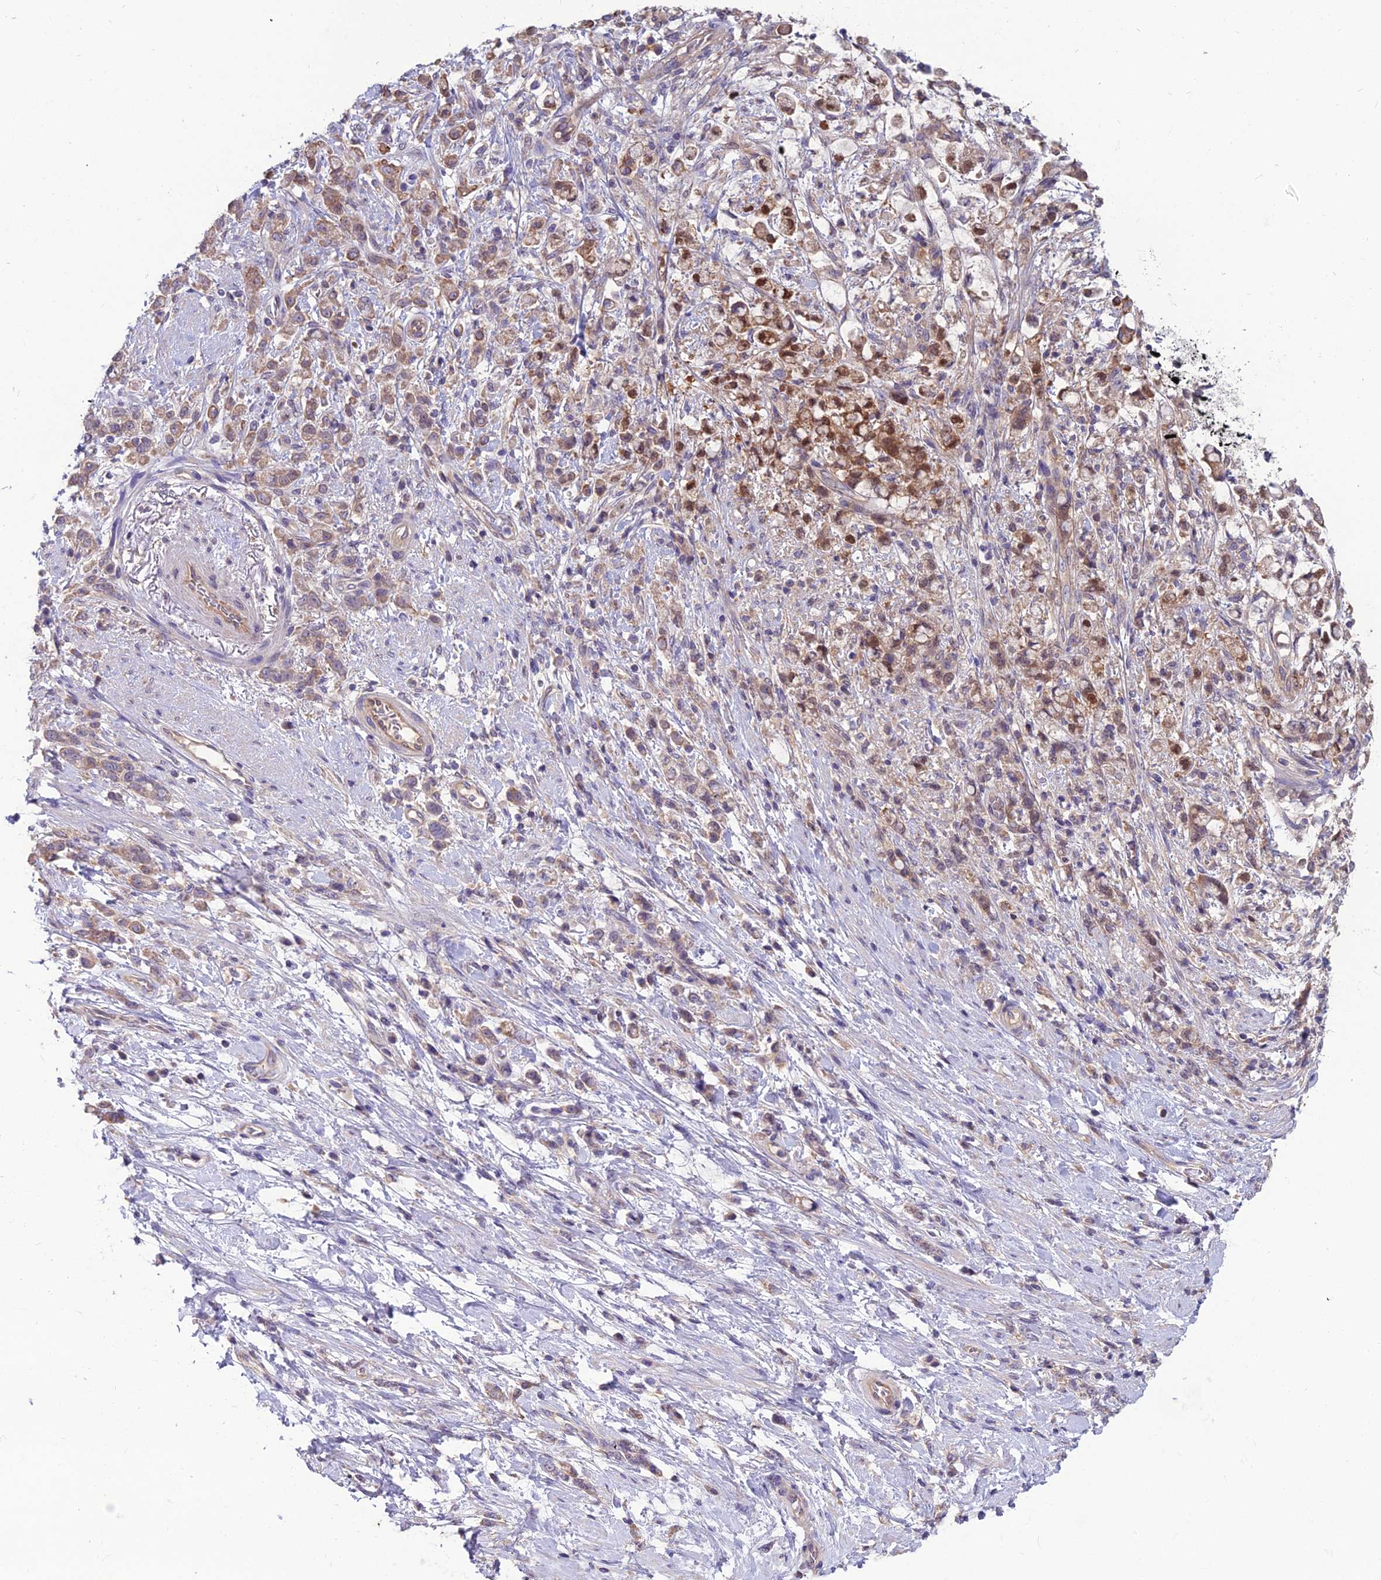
{"staining": {"intensity": "moderate", "quantity": ">75%", "location": "cytoplasmic/membranous,nuclear"}, "tissue": "stomach cancer", "cell_type": "Tumor cells", "image_type": "cancer", "snomed": [{"axis": "morphology", "description": "Adenocarcinoma, NOS"}, {"axis": "topography", "description": "Stomach"}], "caption": "This is a photomicrograph of immunohistochemistry (IHC) staining of stomach cancer, which shows moderate staining in the cytoplasmic/membranous and nuclear of tumor cells.", "gene": "MVD", "patient": {"sex": "female", "age": 60}}